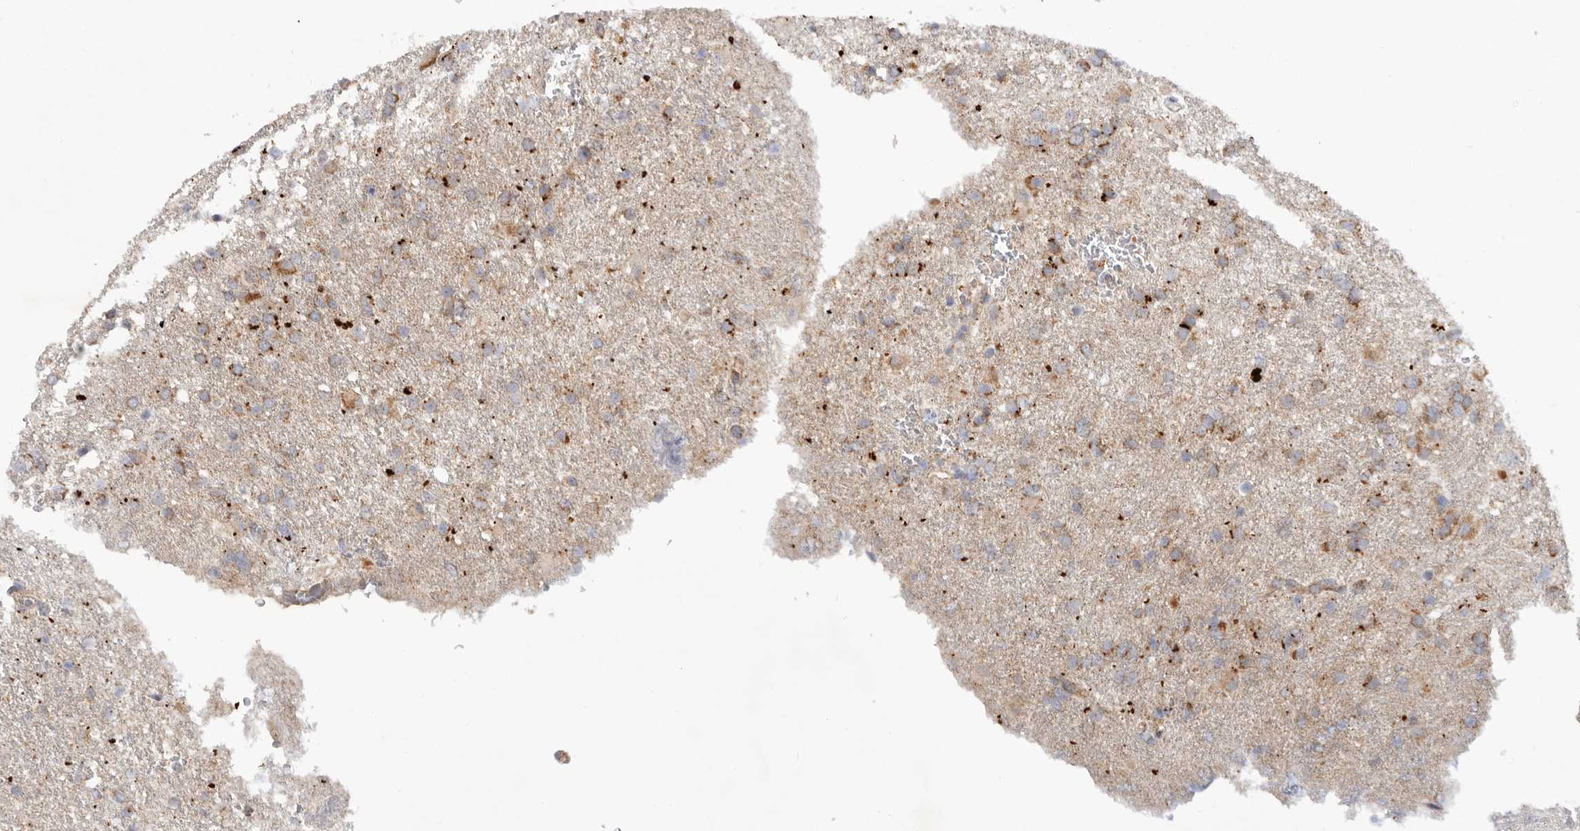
{"staining": {"intensity": "moderate", "quantity": ">75%", "location": "cytoplasmic/membranous"}, "tissue": "glioma", "cell_type": "Tumor cells", "image_type": "cancer", "snomed": [{"axis": "morphology", "description": "Glioma, malignant, High grade"}, {"axis": "topography", "description": "Brain"}], "caption": "DAB (3,3'-diaminobenzidine) immunohistochemical staining of human glioma reveals moderate cytoplasmic/membranous protein expression in about >75% of tumor cells.", "gene": "MTFR1L", "patient": {"sex": "female", "age": 57}}